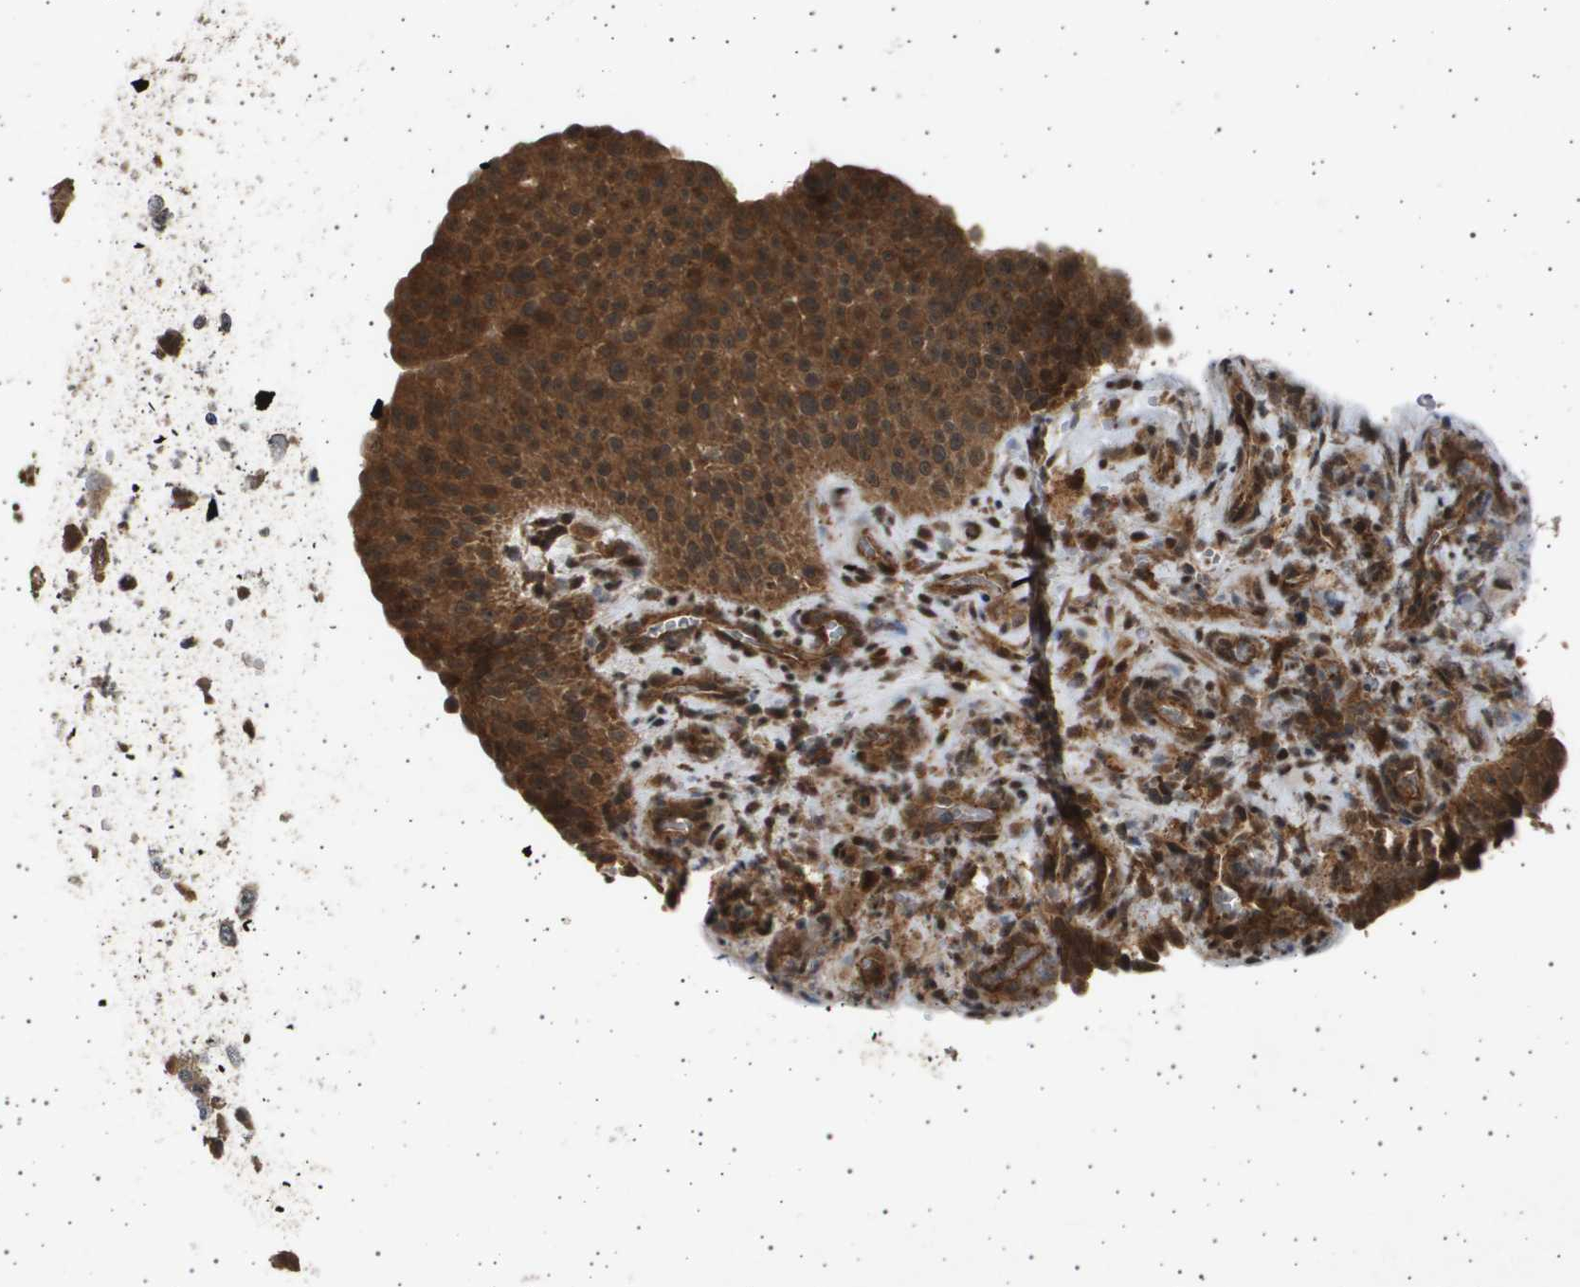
{"staining": {"intensity": "moderate", "quantity": ">75%", "location": "cytoplasmic/membranous,nuclear"}, "tissue": "urothelial cancer", "cell_type": "Tumor cells", "image_type": "cancer", "snomed": [{"axis": "morphology", "description": "Urothelial carcinoma, Low grade"}, {"axis": "morphology", "description": "Urothelial carcinoma, High grade"}, {"axis": "topography", "description": "Urinary bladder"}], "caption": "Urothelial cancer stained with immunohistochemistry (IHC) shows moderate cytoplasmic/membranous and nuclear staining in about >75% of tumor cells.", "gene": "TNRC6A", "patient": {"sex": "male", "age": 35}}